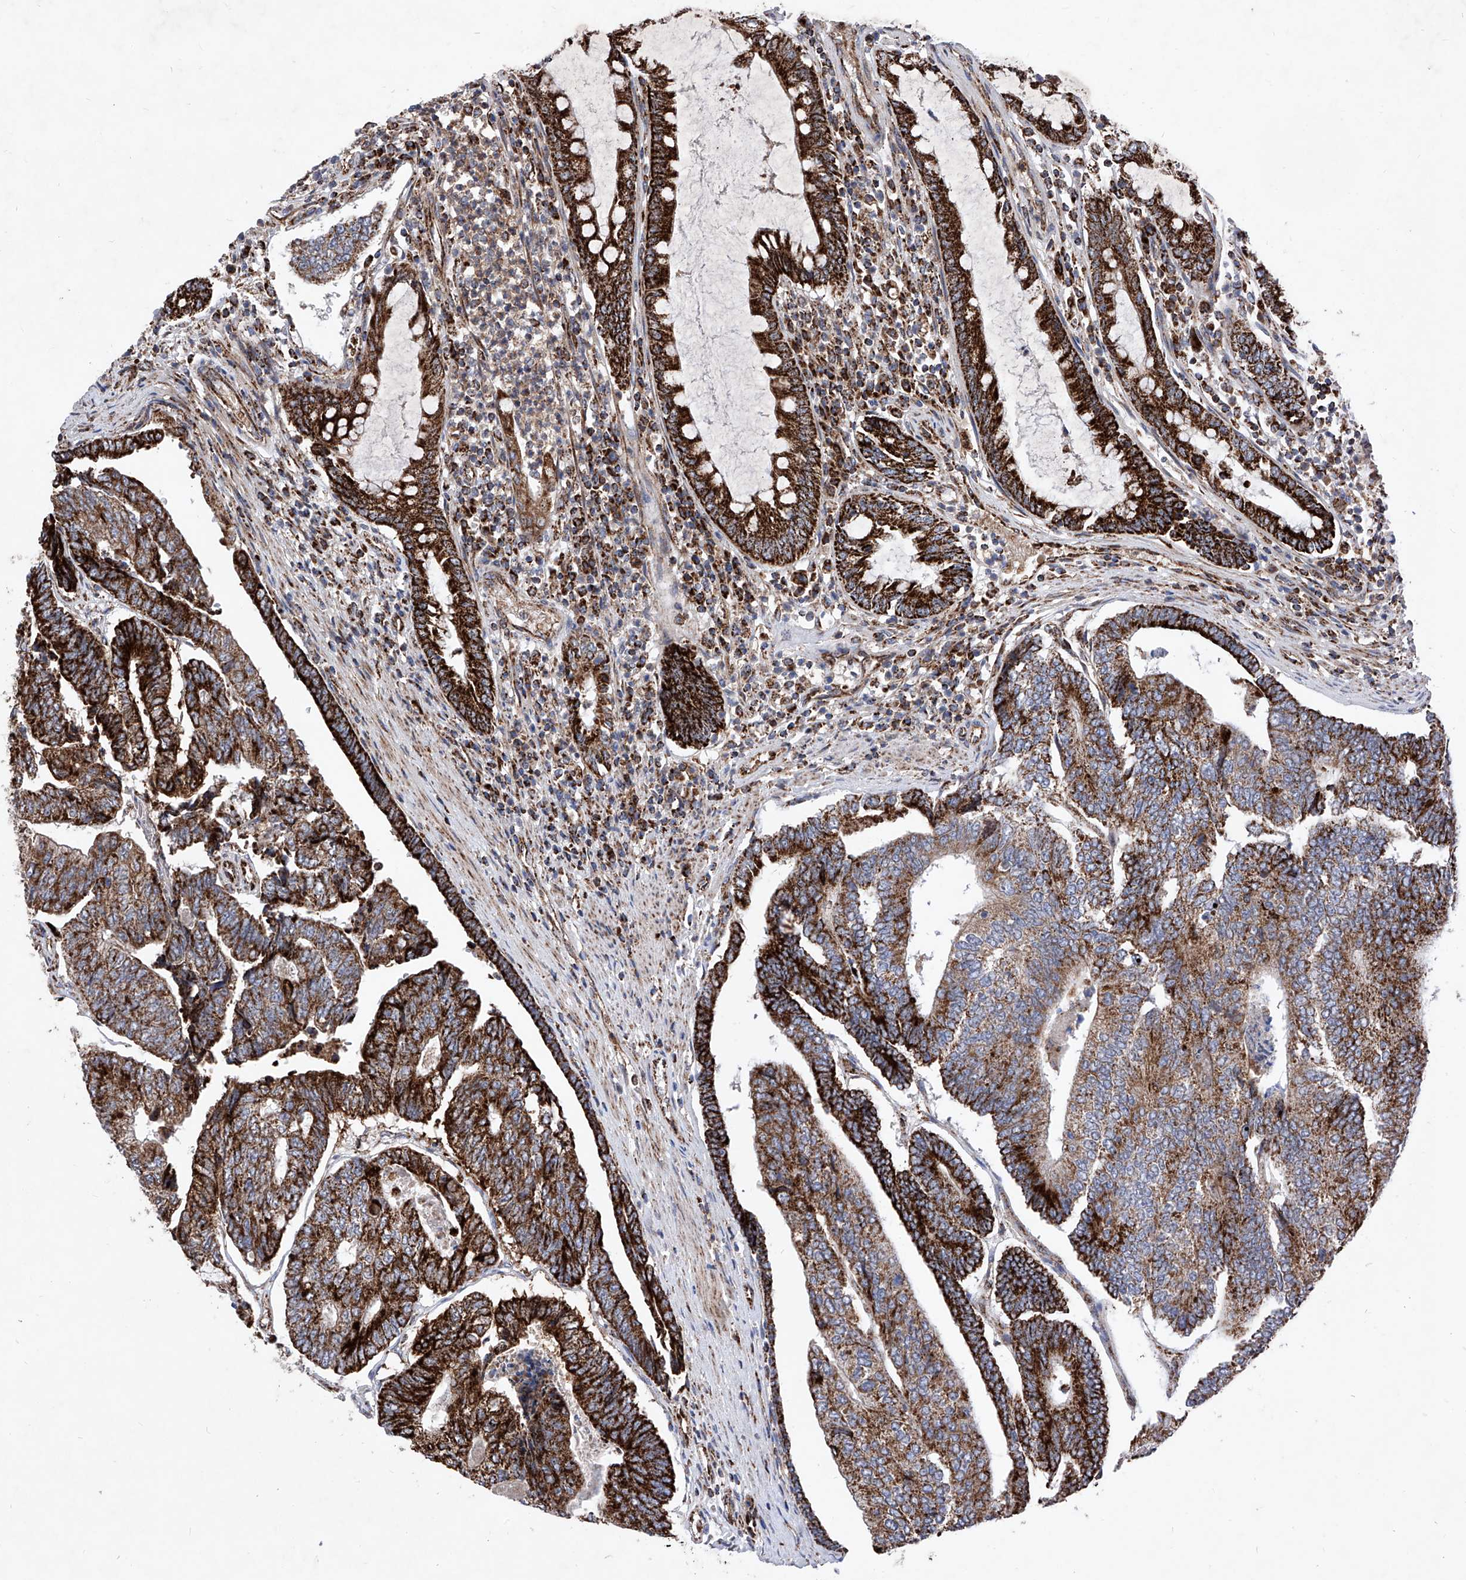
{"staining": {"intensity": "strong", "quantity": ">75%", "location": "cytoplasmic/membranous"}, "tissue": "colorectal cancer", "cell_type": "Tumor cells", "image_type": "cancer", "snomed": [{"axis": "morphology", "description": "Adenocarcinoma, NOS"}, {"axis": "topography", "description": "Colon"}], "caption": "DAB immunohistochemical staining of human colorectal cancer displays strong cytoplasmic/membranous protein expression in approximately >75% of tumor cells.", "gene": "SEMA6A", "patient": {"sex": "female", "age": 67}}